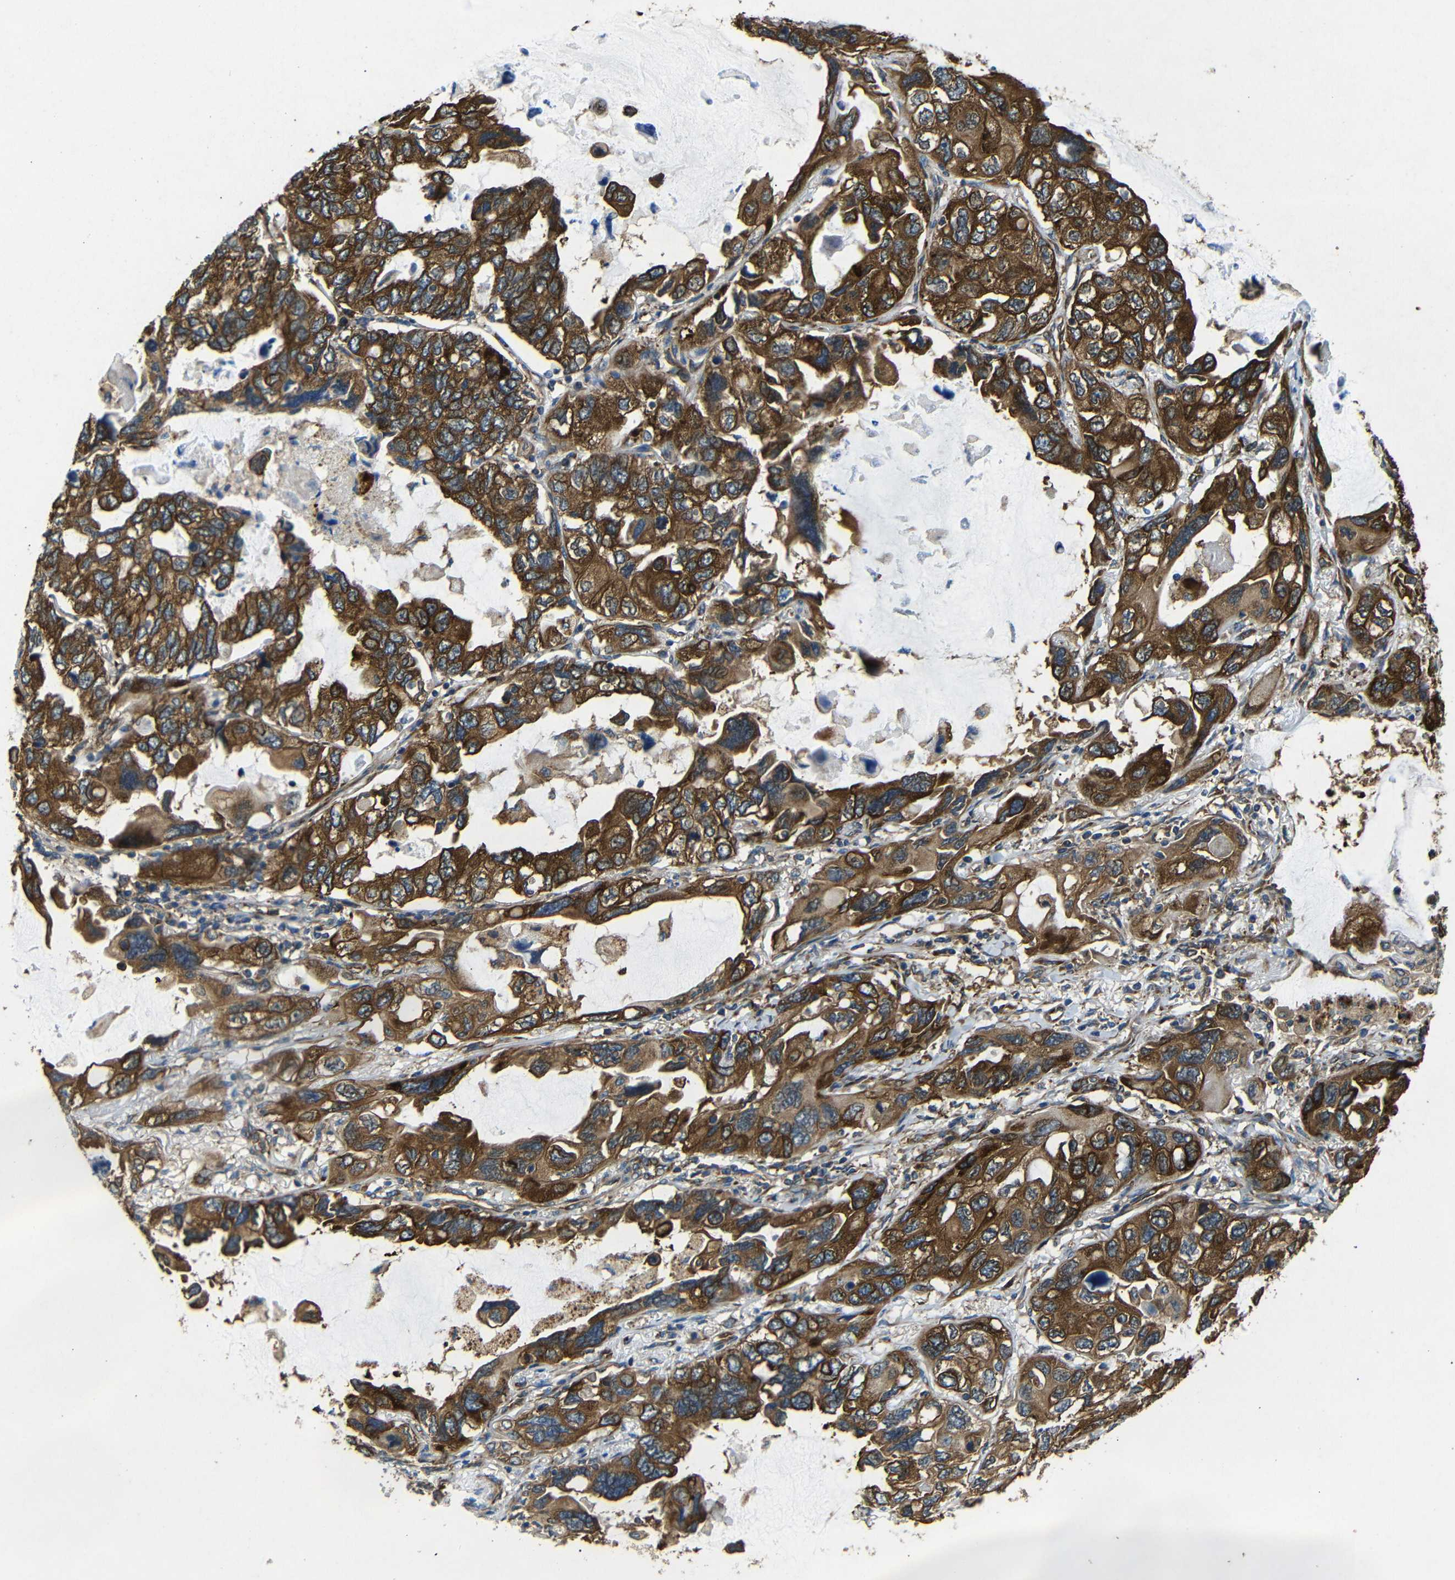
{"staining": {"intensity": "strong", "quantity": ">75%", "location": "cytoplasmic/membranous"}, "tissue": "lung cancer", "cell_type": "Tumor cells", "image_type": "cancer", "snomed": [{"axis": "morphology", "description": "Squamous cell carcinoma, NOS"}, {"axis": "topography", "description": "Lung"}], "caption": "Lung cancer (squamous cell carcinoma) was stained to show a protein in brown. There is high levels of strong cytoplasmic/membranous expression in about >75% of tumor cells.", "gene": "BTF3", "patient": {"sex": "female", "age": 73}}